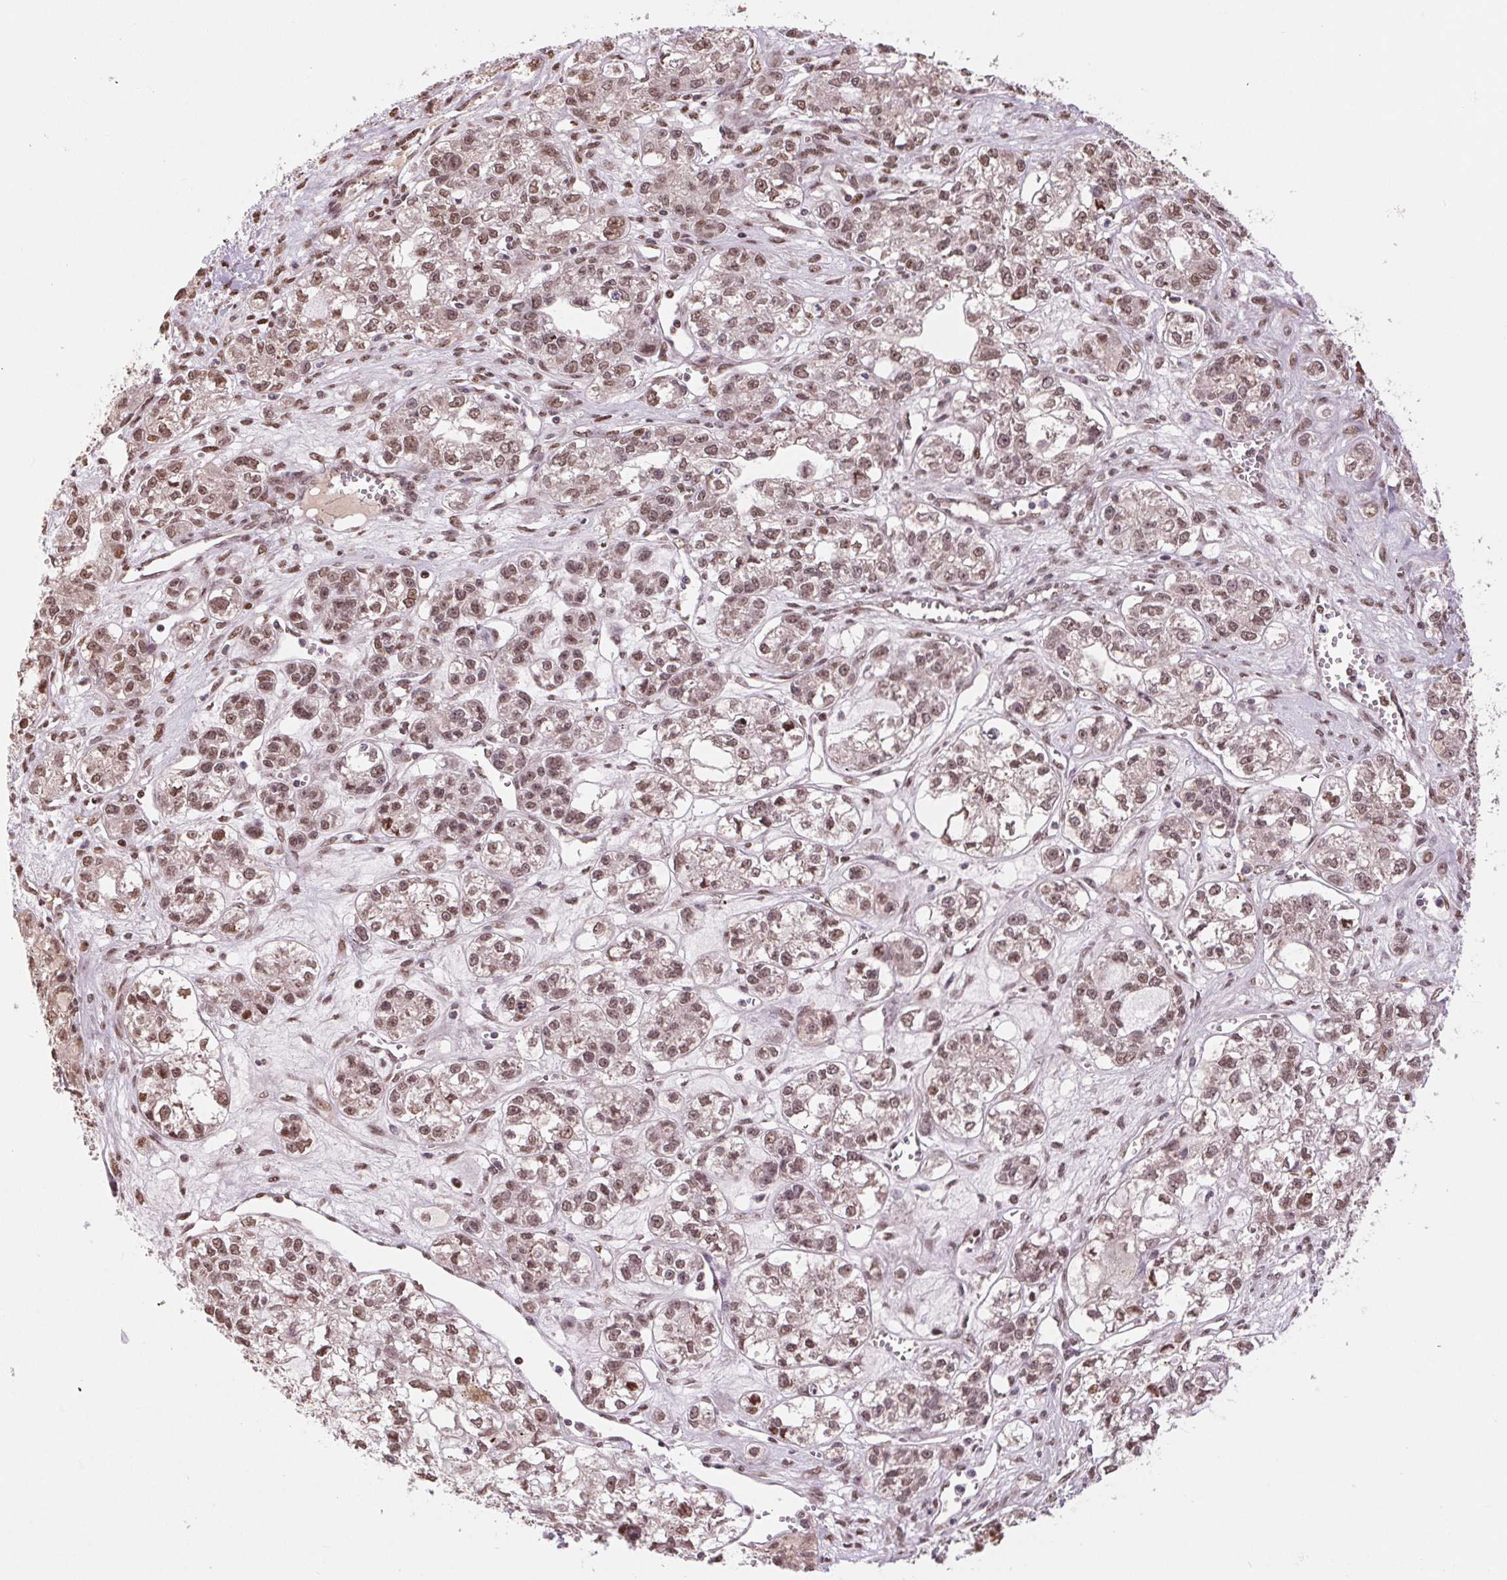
{"staining": {"intensity": "moderate", "quantity": ">75%", "location": "nuclear"}, "tissue": "ovarian cancer", "cell_type": "Tumor cells", "image_type": "cancer", "snomed": [{"axis": "morphology", "description": "Carcinoma, endometroid"}, {"axis": "topography", "description": "Ovary"}], "caption": "Moderate nuclear staining for a protein is appreciated in approximately >75% of tumor cells of ovarian cancer using immunohistochemistry.", "gene": "RAD23A", "patient": {"sex": "female", "age": 64}}